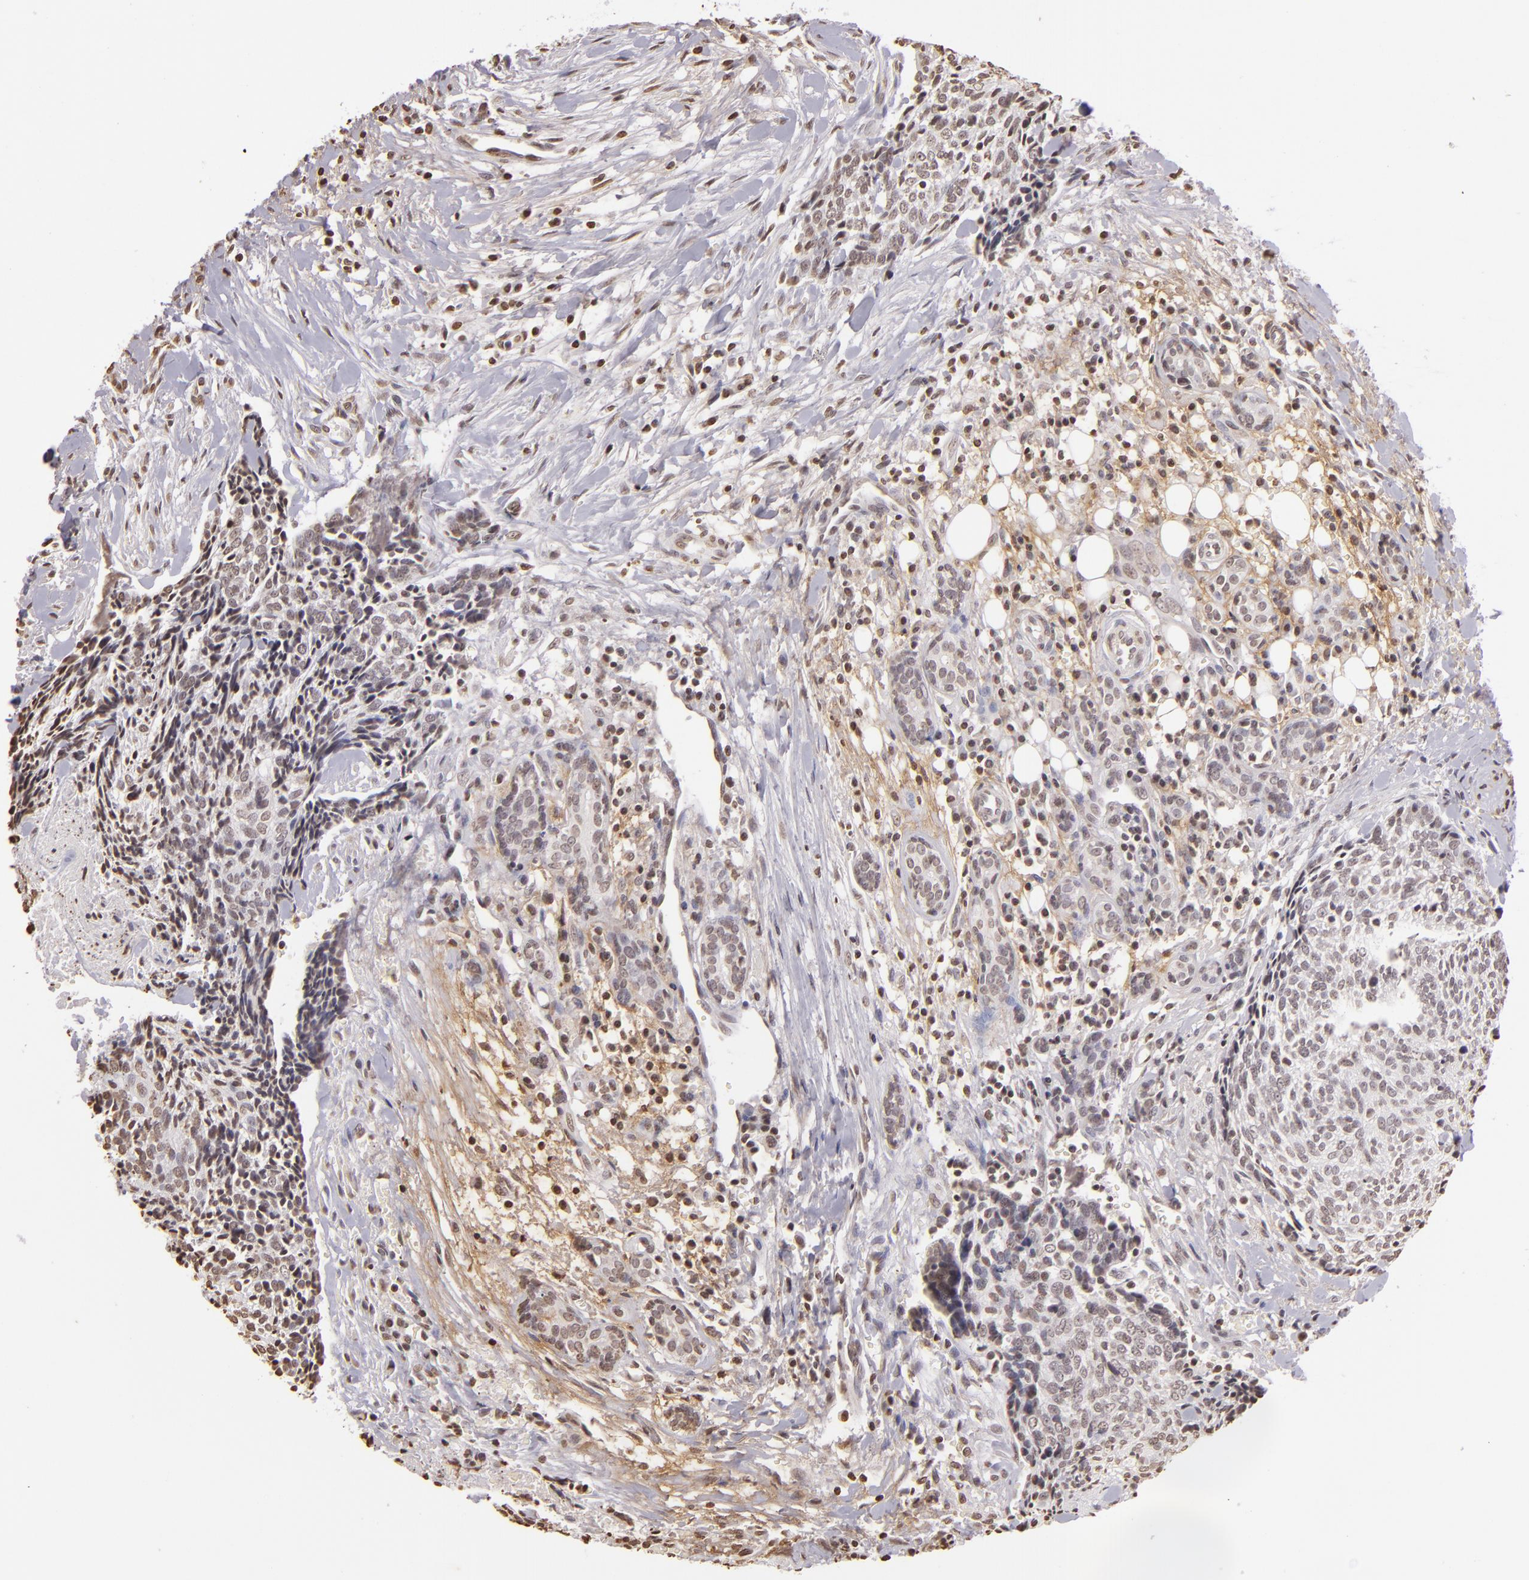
{"staining": {"intensity": "weak", "quantity": "<25%", "location": "nuclear"}, "tissue": "head and neck cancer", "cell_type": "Tumor cells", "image_type": "cancer", "snomed": [{"axis": "morphology", "description": "Squamous cell carcinoma, NOS"}, {"axis": "topography", "description": "Salivary gland"}, {"axis": "topography", "description": "Head-Neck"}], "caption": "Micrograph shows no protein positivity in tumor cells of head and neck cancer (squamous cell carcinoma) tissue.", "gene": "THRB", "patient": {"sex": "male", "age": 70}}